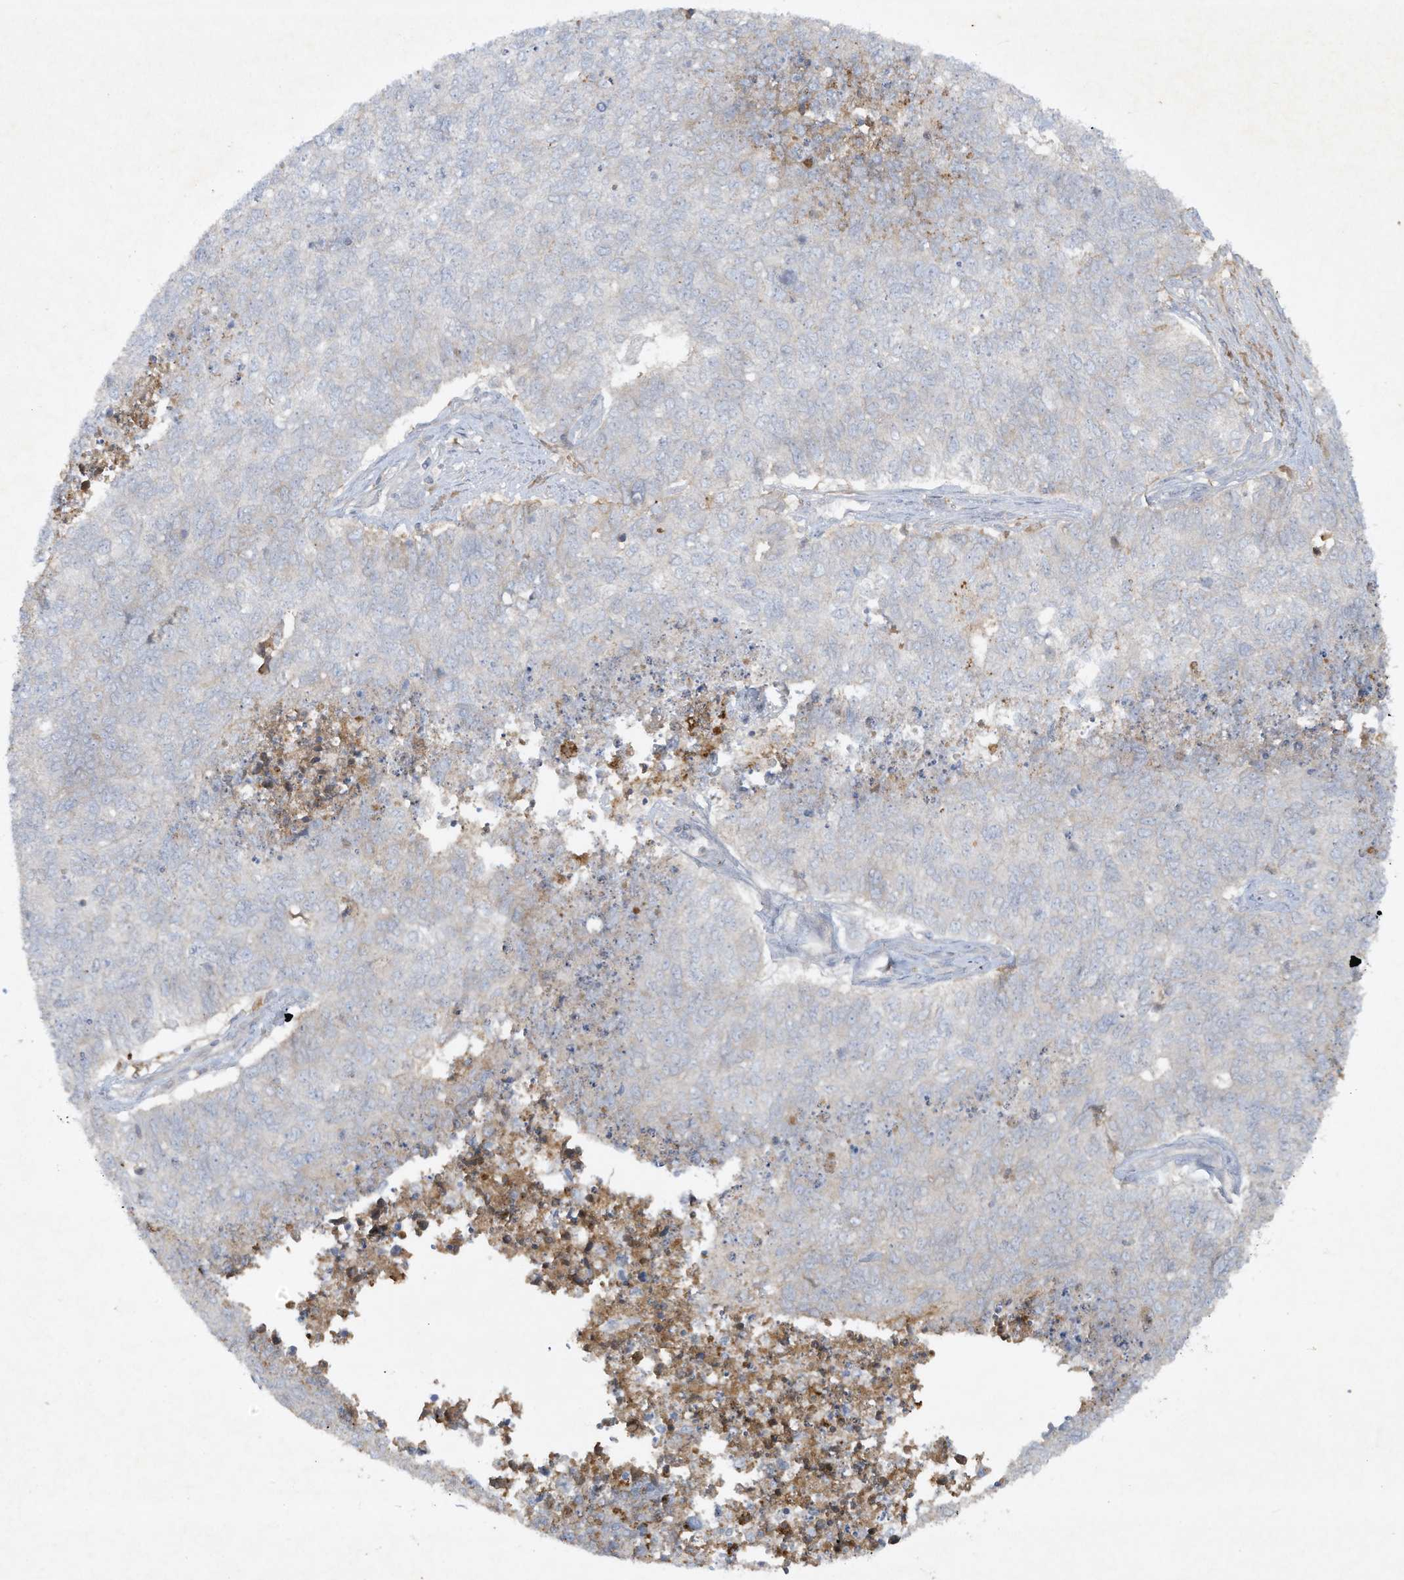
{"staining": {"intensity": "weak", "quantity": "<25%", "location": "cytoplasmic/membranous"}, "tissue": "cervical cancer", "cell_type": "Tumor cells", "image_type": "cancer", "snomed": [{"axis": "morphology", "description": "Squamous cell carcinoma, NOS"}, {"axis": "topography", "description": "Cervix"}], "caption": "DAB (3,3'-diaminobenzidine) immunohistochemical staining of cervical cancer shows no significant staining in tumor cells.", "gene": "FETUB", "patient": {"sex": "female", "age": 63}}